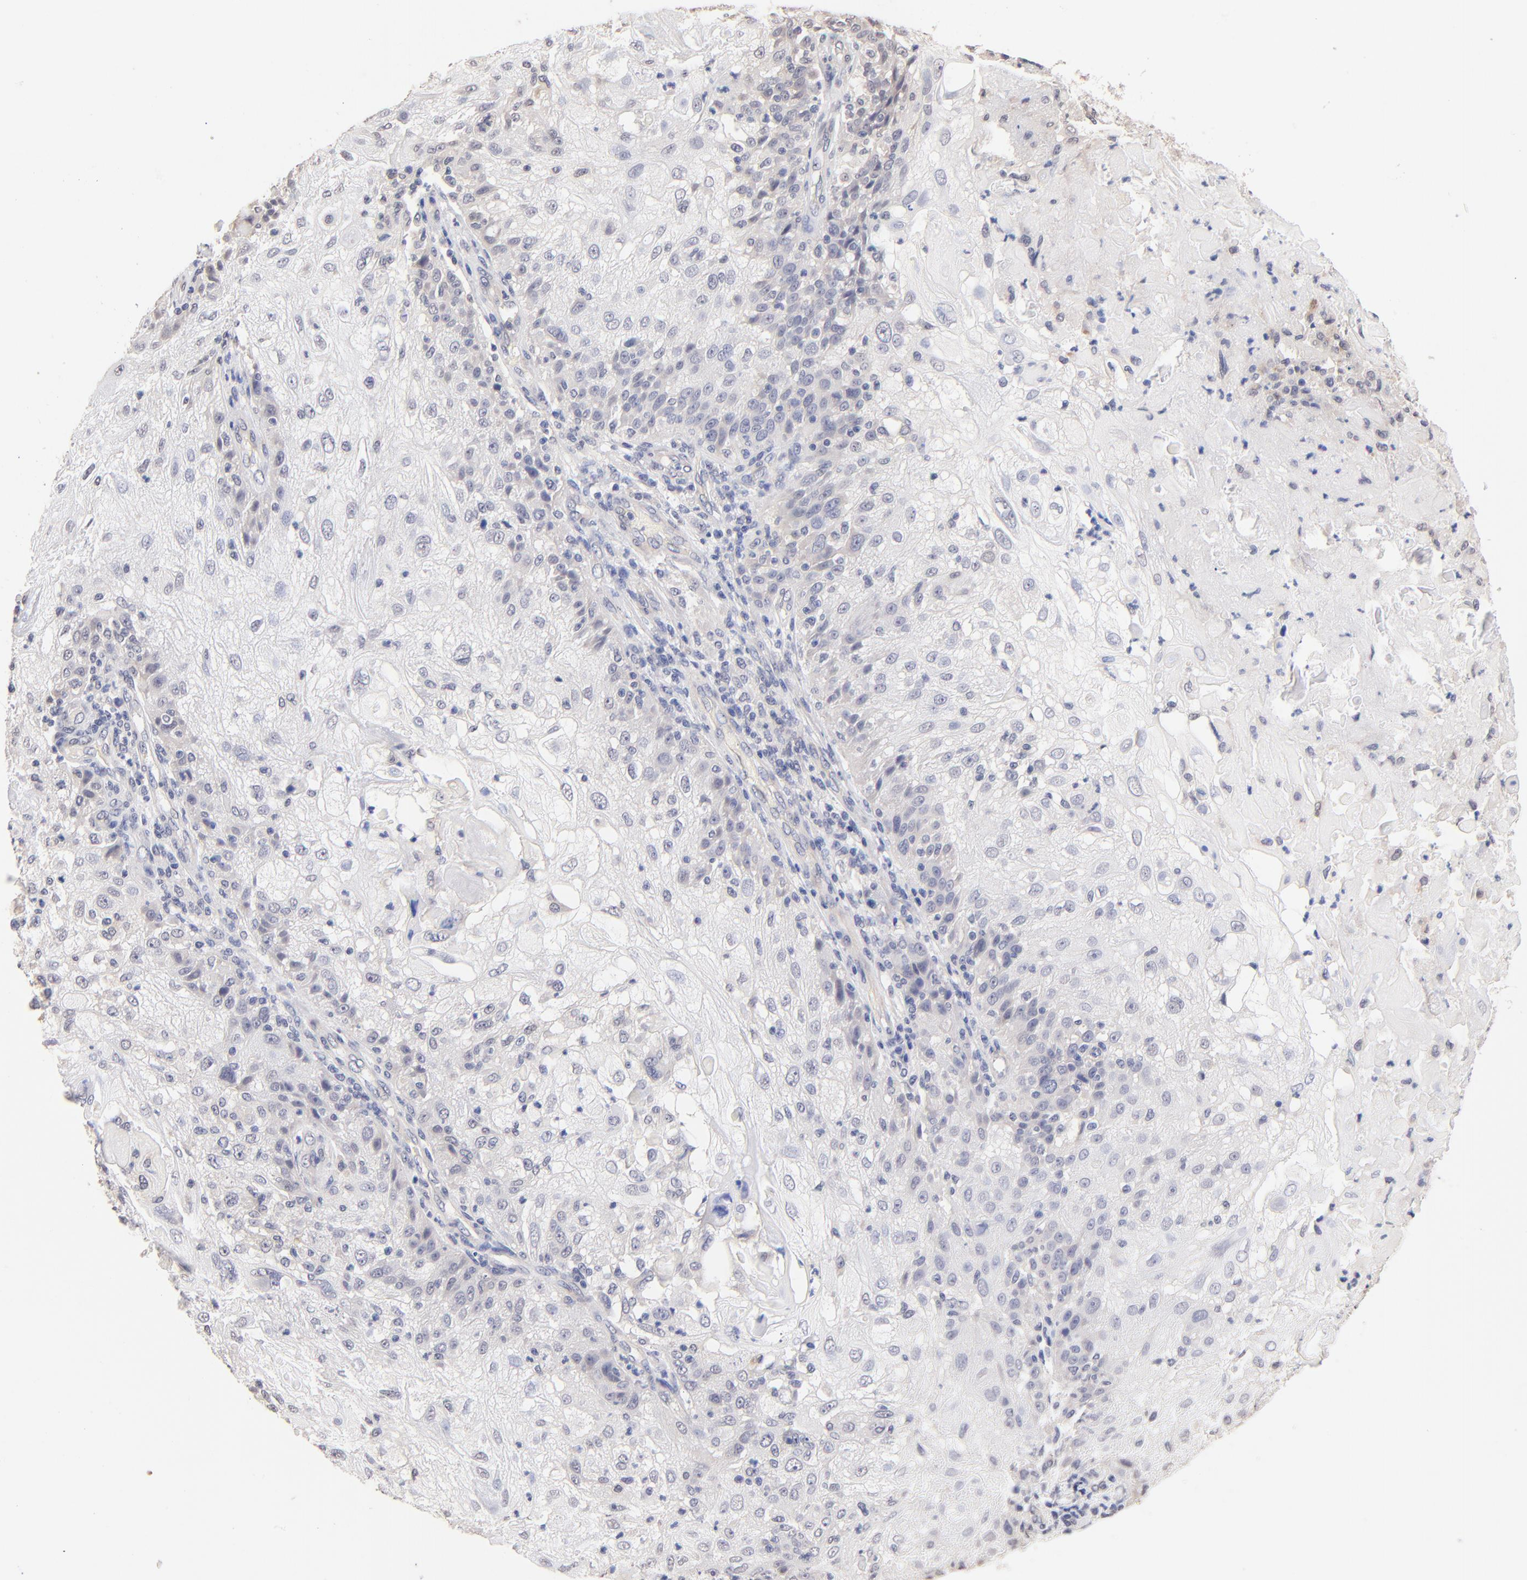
{"staining": {"intensity": "negative", "quantity": "none", "location": "none"}, "tissue": "skin cancer", "cell_type": "Tumor cells", "image_type": "cancer", "snomed": [{"axis": "morphology", "description": "Normal tissue, NOS"}, {"axis": "morphology", "description": "Squamous cell carcinoma, NOS"}, {"axis": "topography", "description": "Skin"}], "caption": "This is a histopathology image of IHC staining of skin cancer, which shows no staining in tumor cells.", "gene": "RIBC2", "patient": {"sex": "female", "age": 83}}